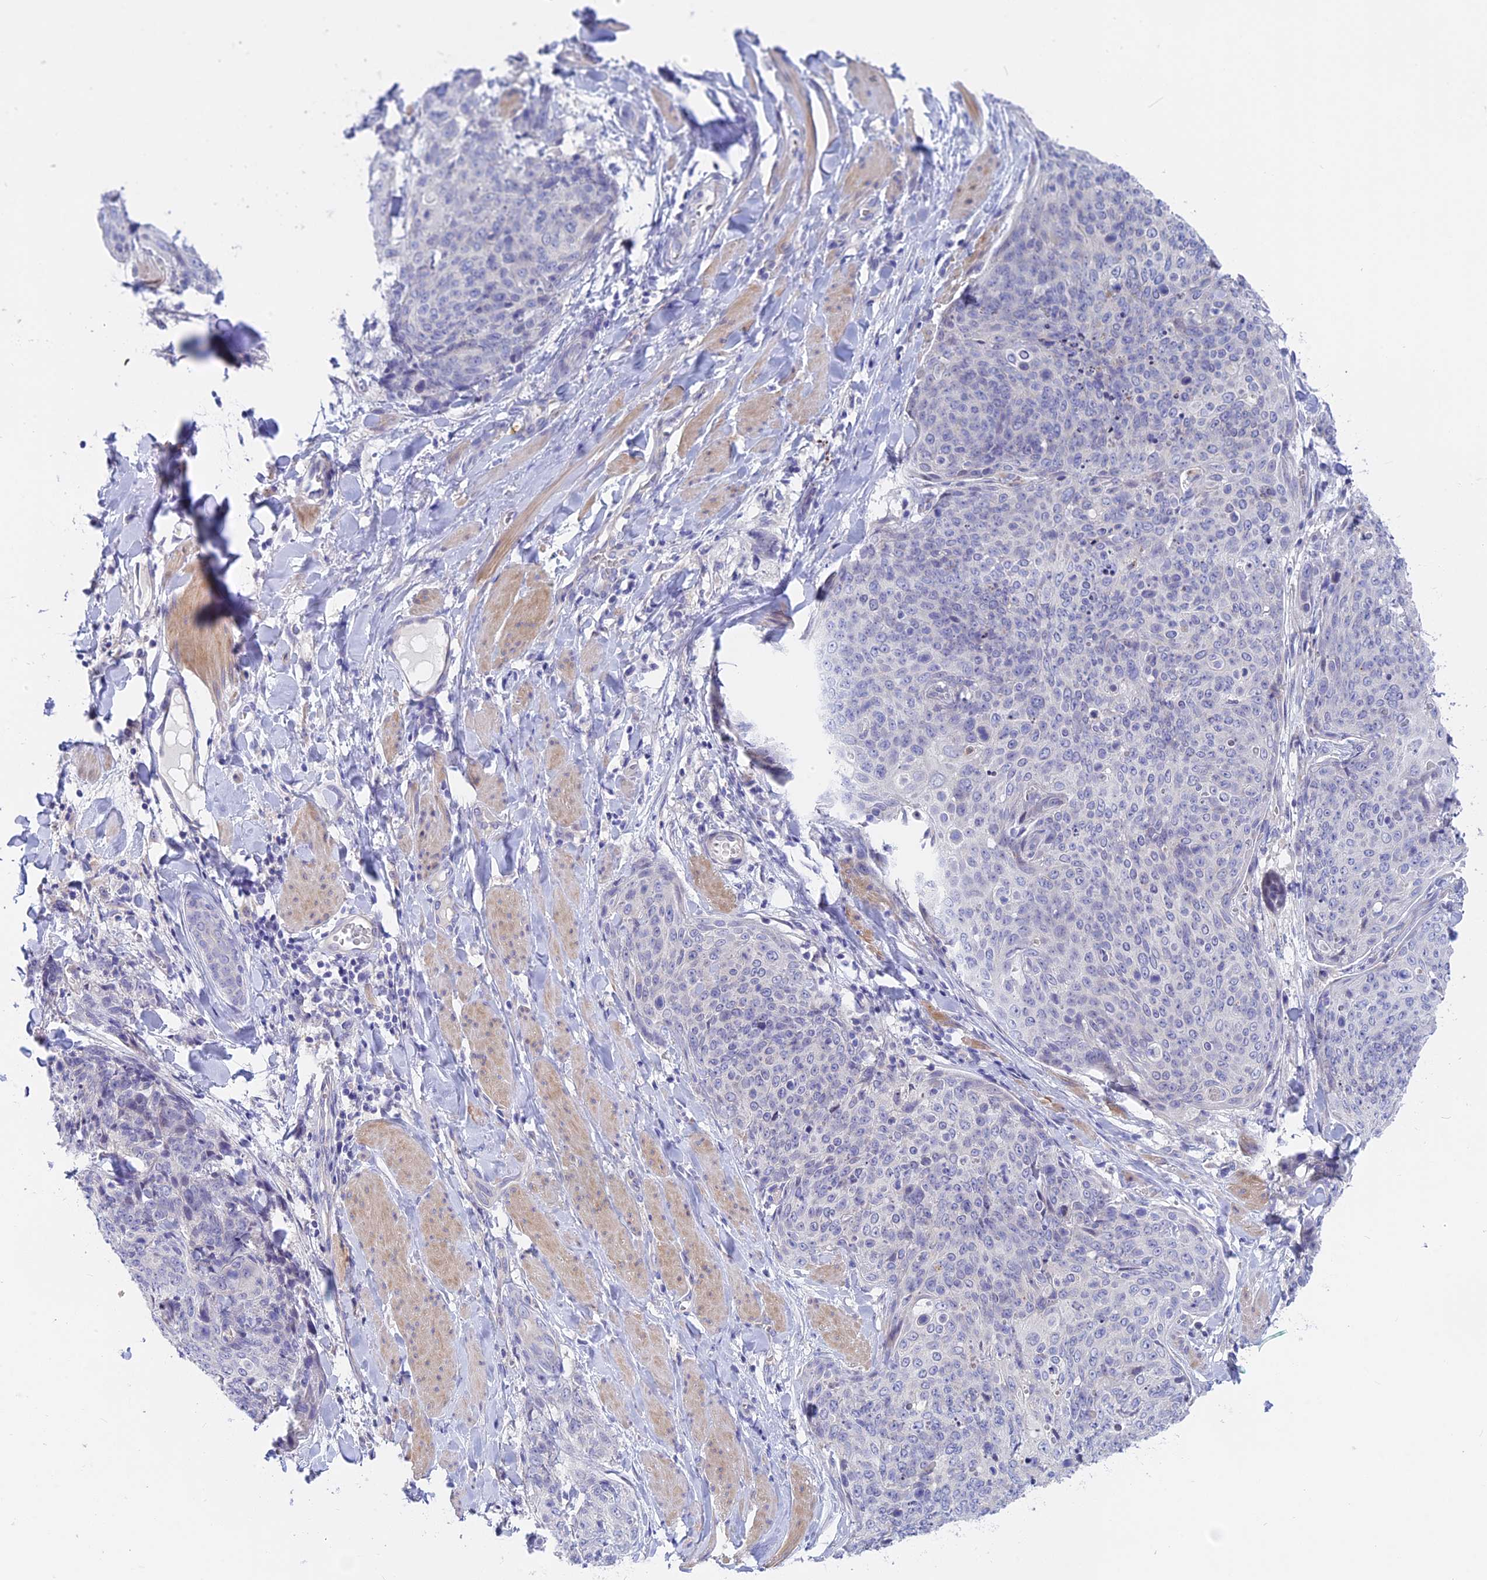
{"staining": {"intensity": "negative", "quantity": "none", "location": "none"}, "tissue": "skin cancer", "cell_type": "Tumor cells", "image_type": "cancer", "snomed": [{"axis": "morphology", "description": "Squamous cell carcinoma, NOS"}, {"axis": "topography", "description": "Skin"}, {"axis": "topography", "description": "Vulva"}], "caption": "Histopathology image shows no protein expression in tumor cells of squamous cell carcinoma (skin) tissue.", "gene": "GLB1L", "patient": {"sex": "female", "age": 85}}